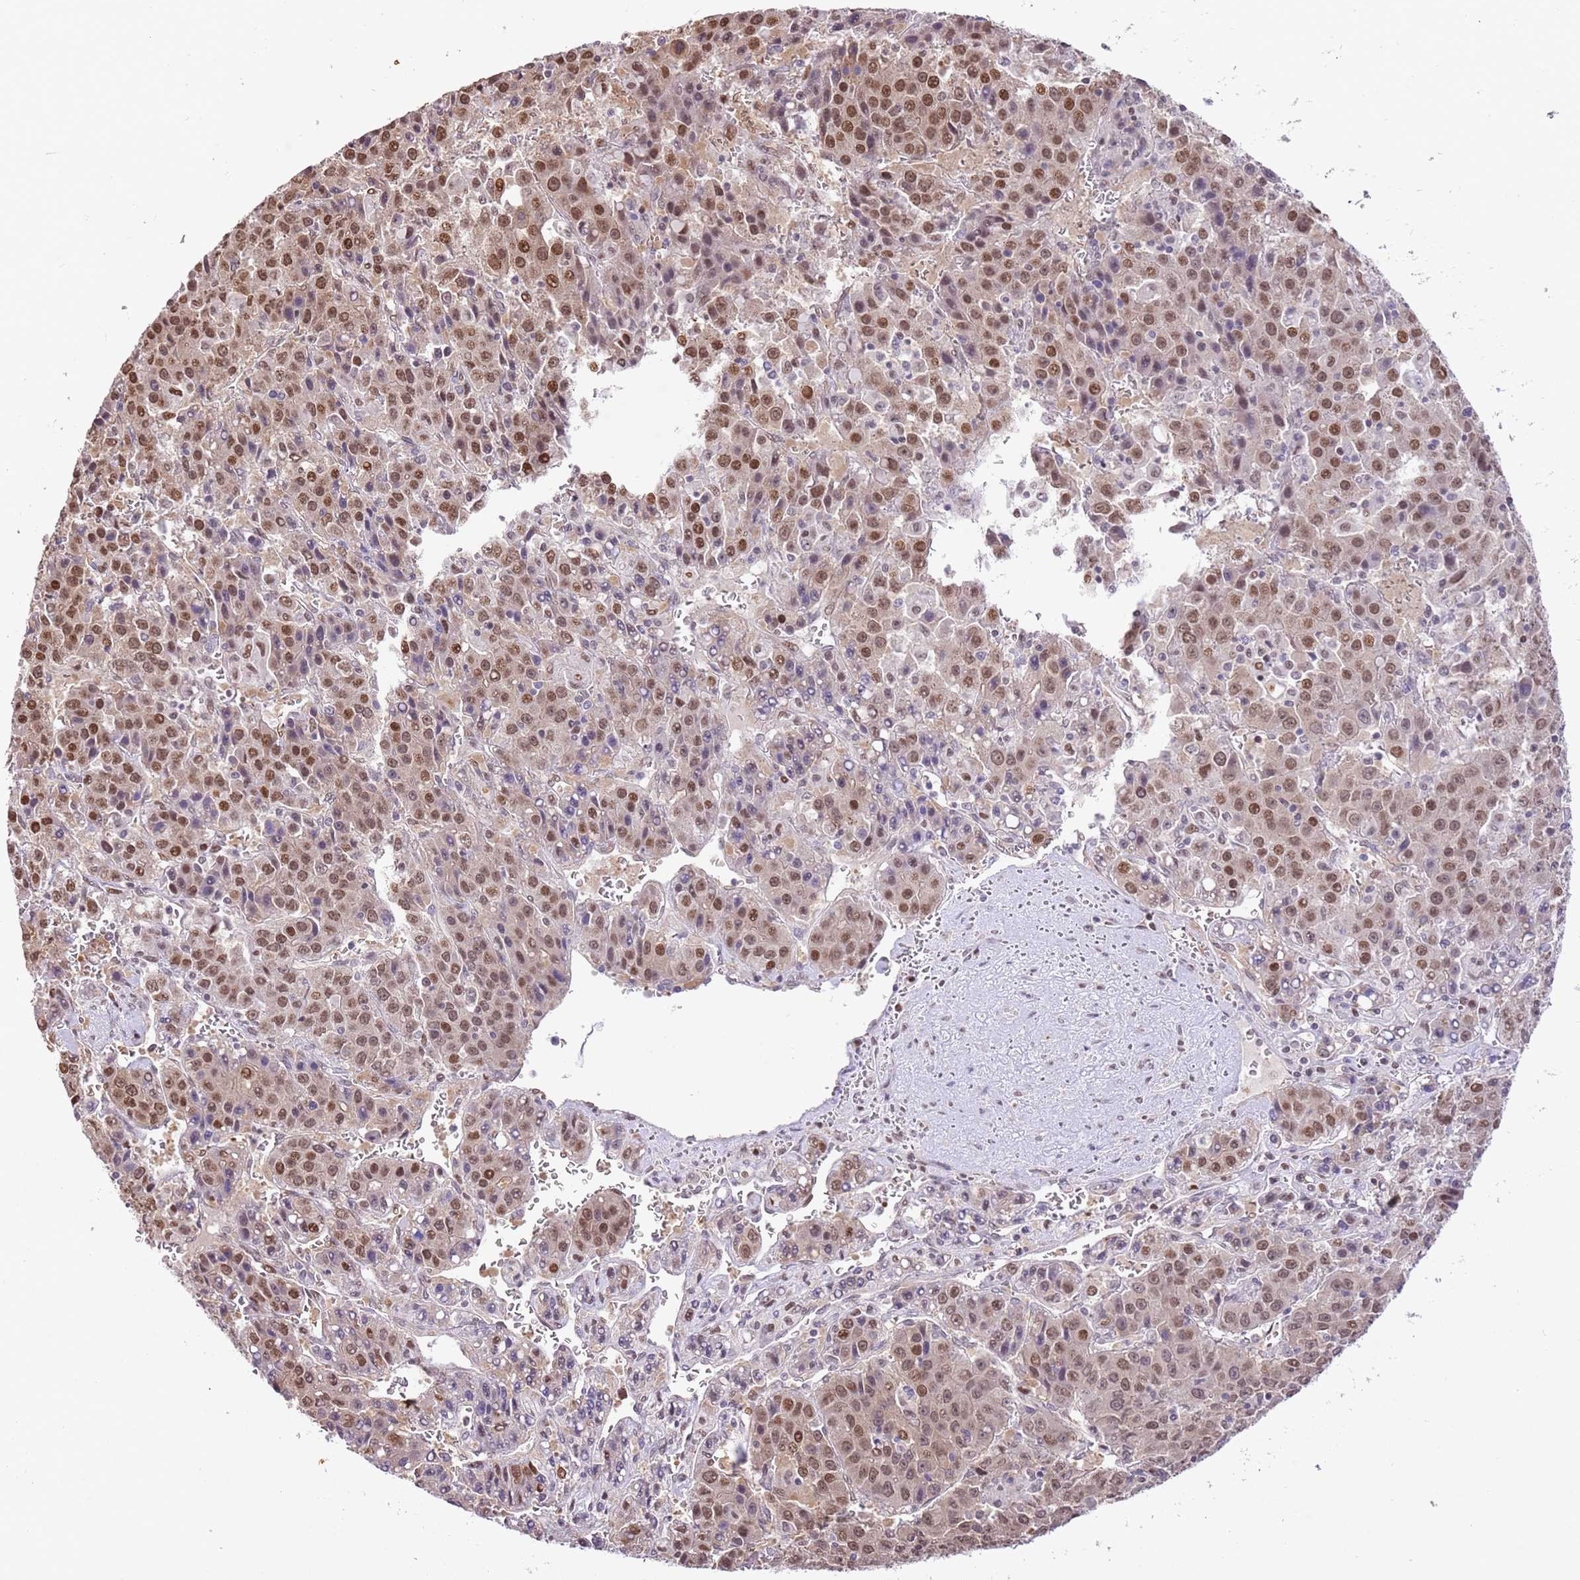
{"staining": {"intensity": "moderate", "quantity": ">75%", "location": "nuclear"}, "tissue": "liver cancer", "cell_type": "Tumor cells", "image_type": "cancer", "snomed": [{"axis": "morphology", "description": "Carcinoma, Hepatocellular, NOS"}, {"axis": "topography", "description": "Liver"}], "caption": "A brown stain labels moderate nuclear staining of a protein in liver cancer (hepatocellular carcinoma) tumor cells. (DAB (3,3'-diaminobenzidine) = brown stain, brightfield microscopy at high magnification).", "gene": "RFK", "patient": {"sex": "female", "age": 53}}